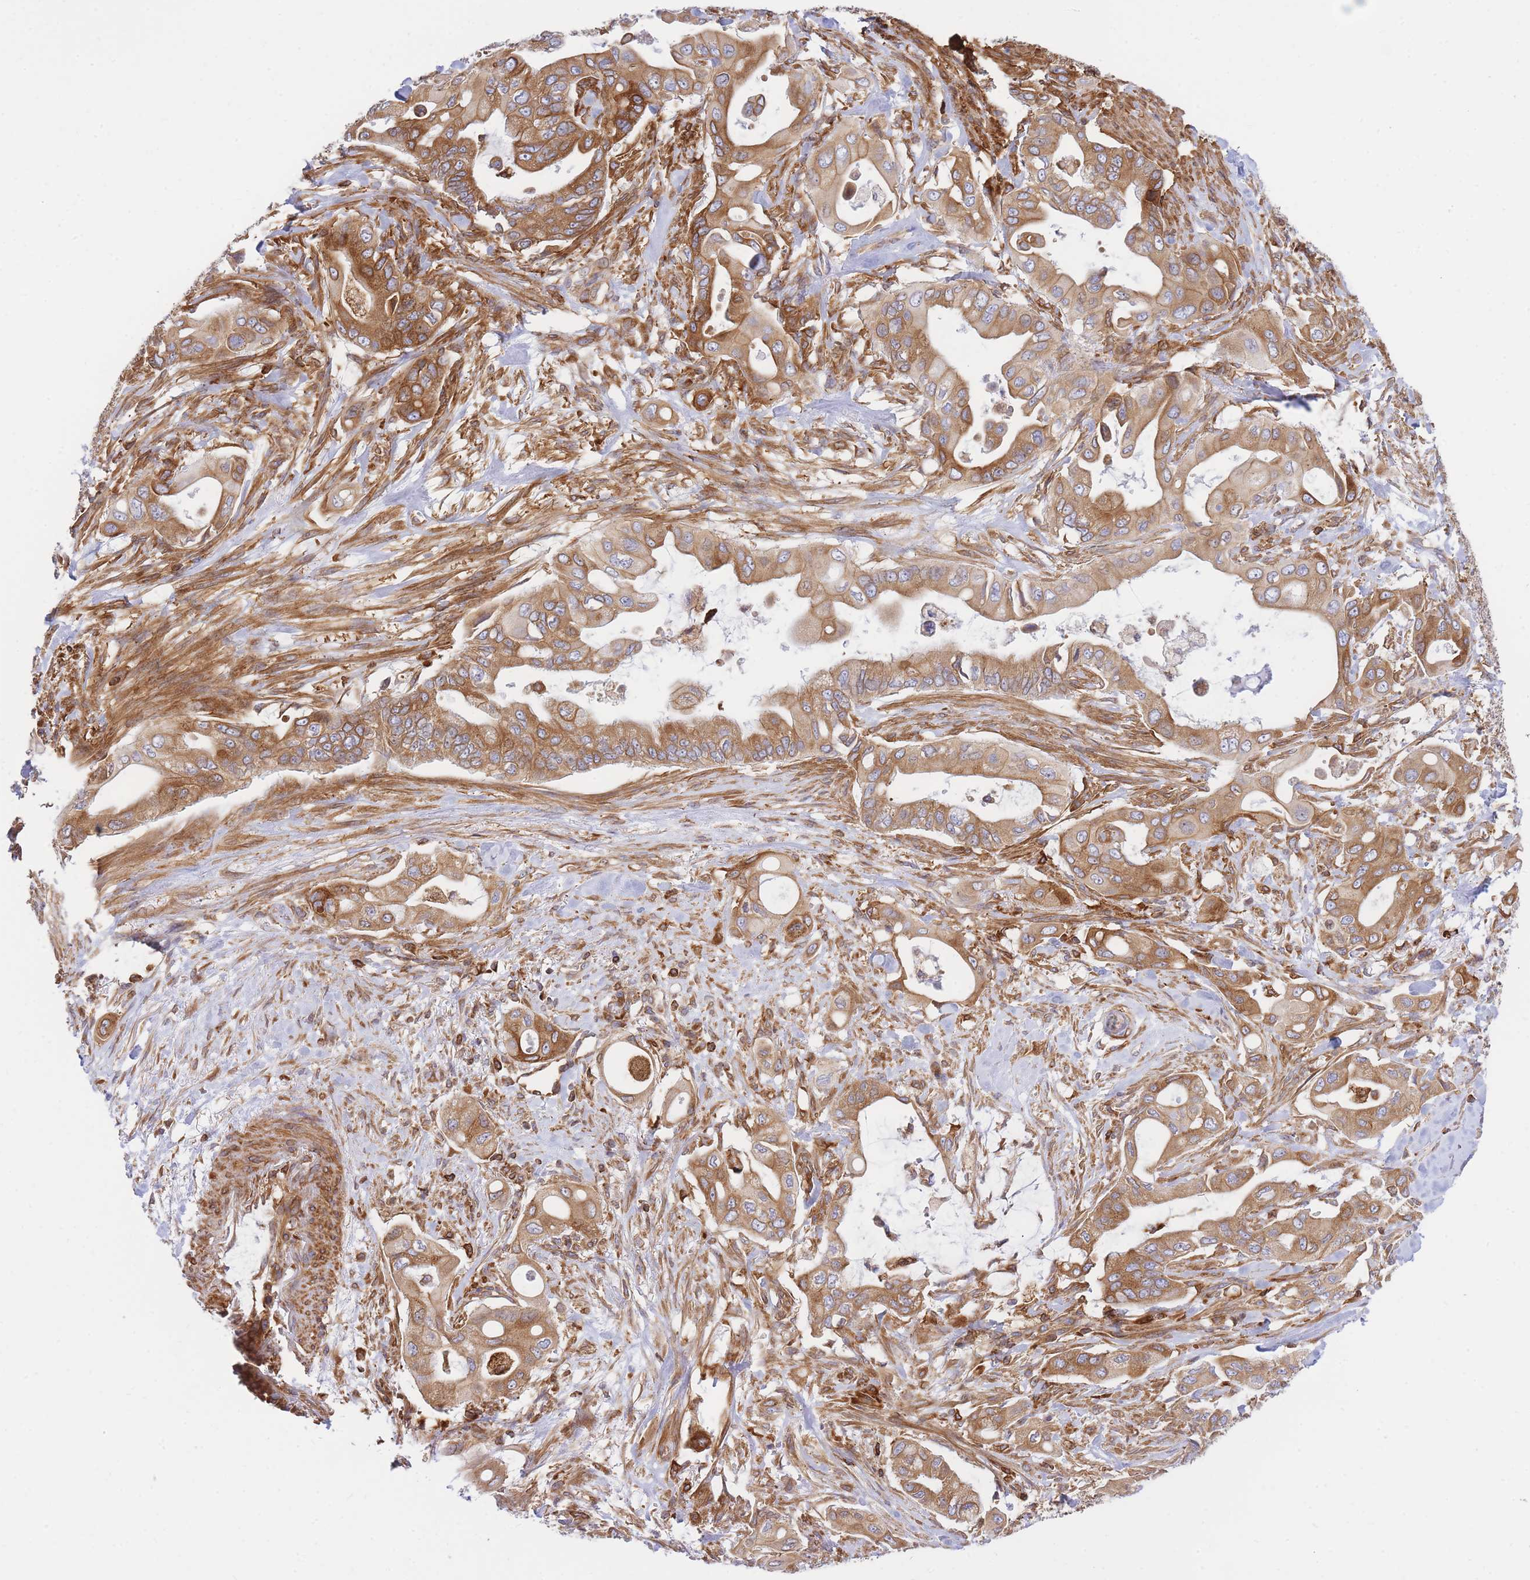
{"staining": {"intensity": "strong", "quantity": ">75%", "location": "cytoplasmic/membranous"}, "tissue": "pancreatic cancer", "cell_type": "Tumor cells", "image_type": "cancer", "snomed": [{"axis": "morphology", "description": "Adenocarcinoma, NOS"}, {"axis": "topography", "description": "Pancreas"}], "caption": "Immunohistochemistry photomicrograph of human adenocarcinoma (pancreatic) stained for a protein (brown), which displays high levels of strong cytoplasmic/membranous expression in about >75% of tumor cells.", "gene": "REM1", "patient": {"sex": "male", "age": 57}}